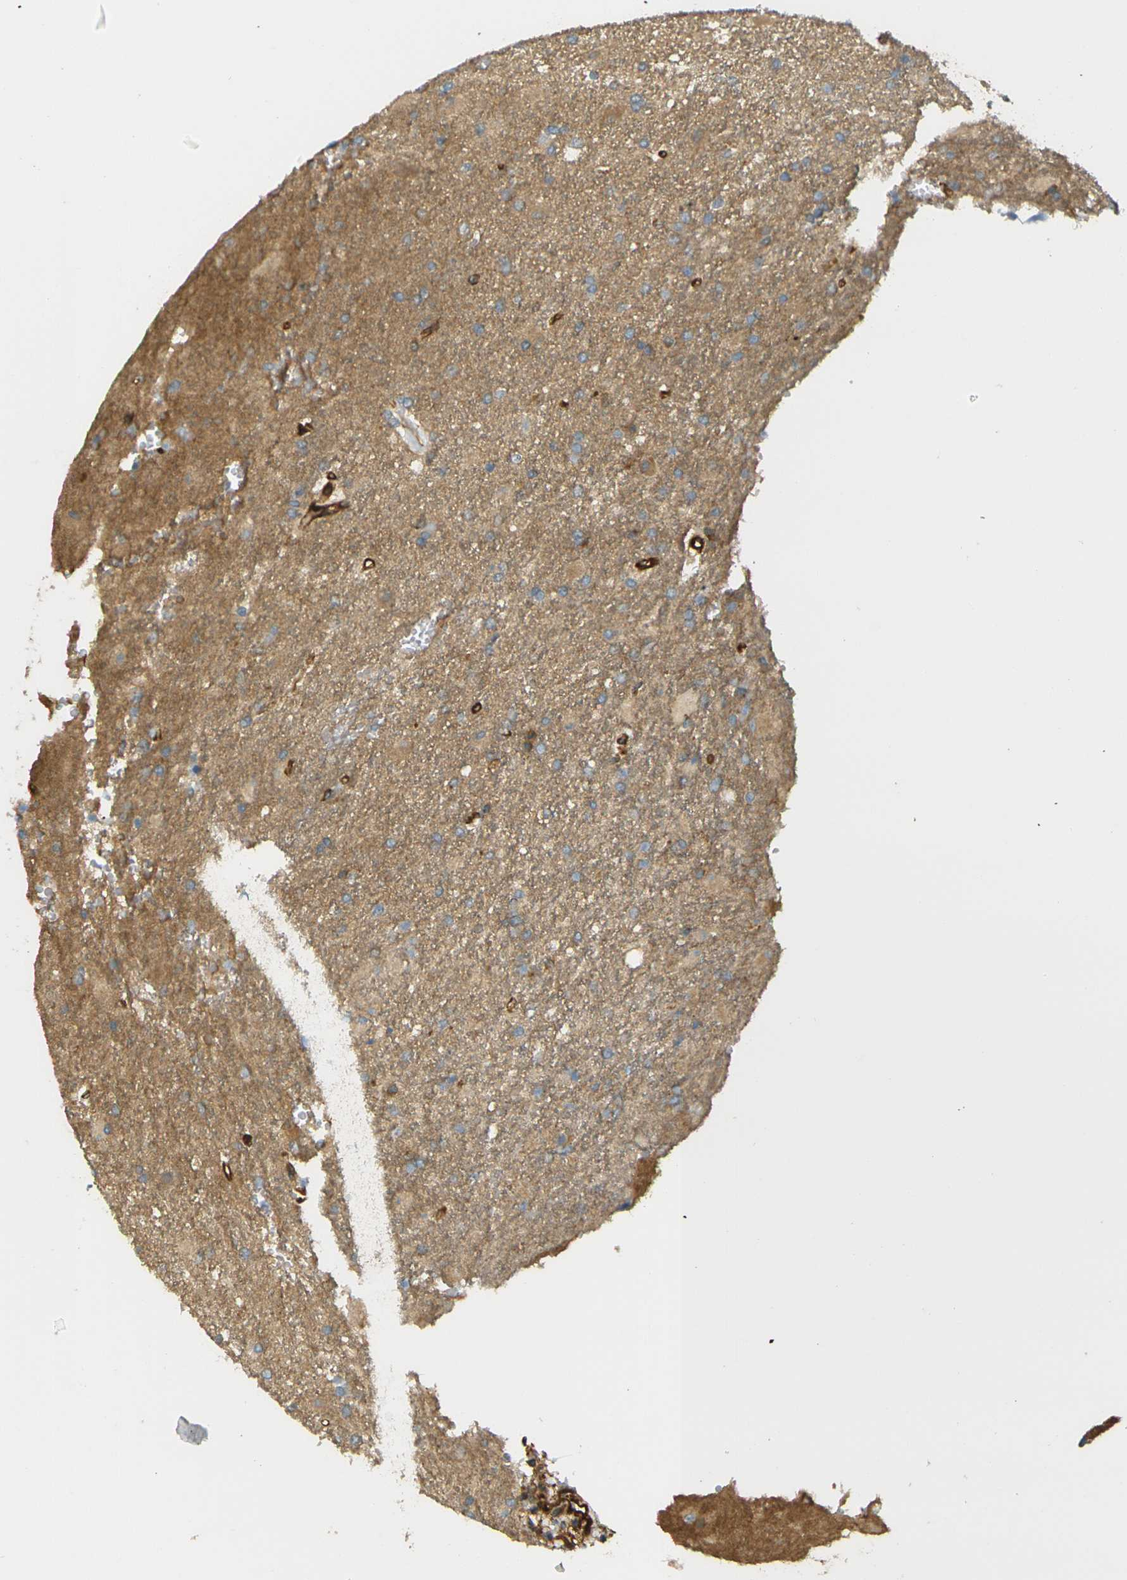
{"staining": {"intensity": "negative", "quantity": "none", "location": "none"}, "tissue": "glioma", "cell_type": "Tumor cells", "image_type": "cancer", "snomed": [{"axis": "morphology", "description": "Glioma, malignant, High grade"}, {"axis": "topography", "description": "Brain"}], "caption": "The image displays no staining of tumor cells in malignant glioma (high-grade). (Brightfield microscopy of DAB (3,3'-diaminobenzidine) IHC at high magnification).", "gene": "CYTH3", "patient": {"sex": "male", "age": 71}}